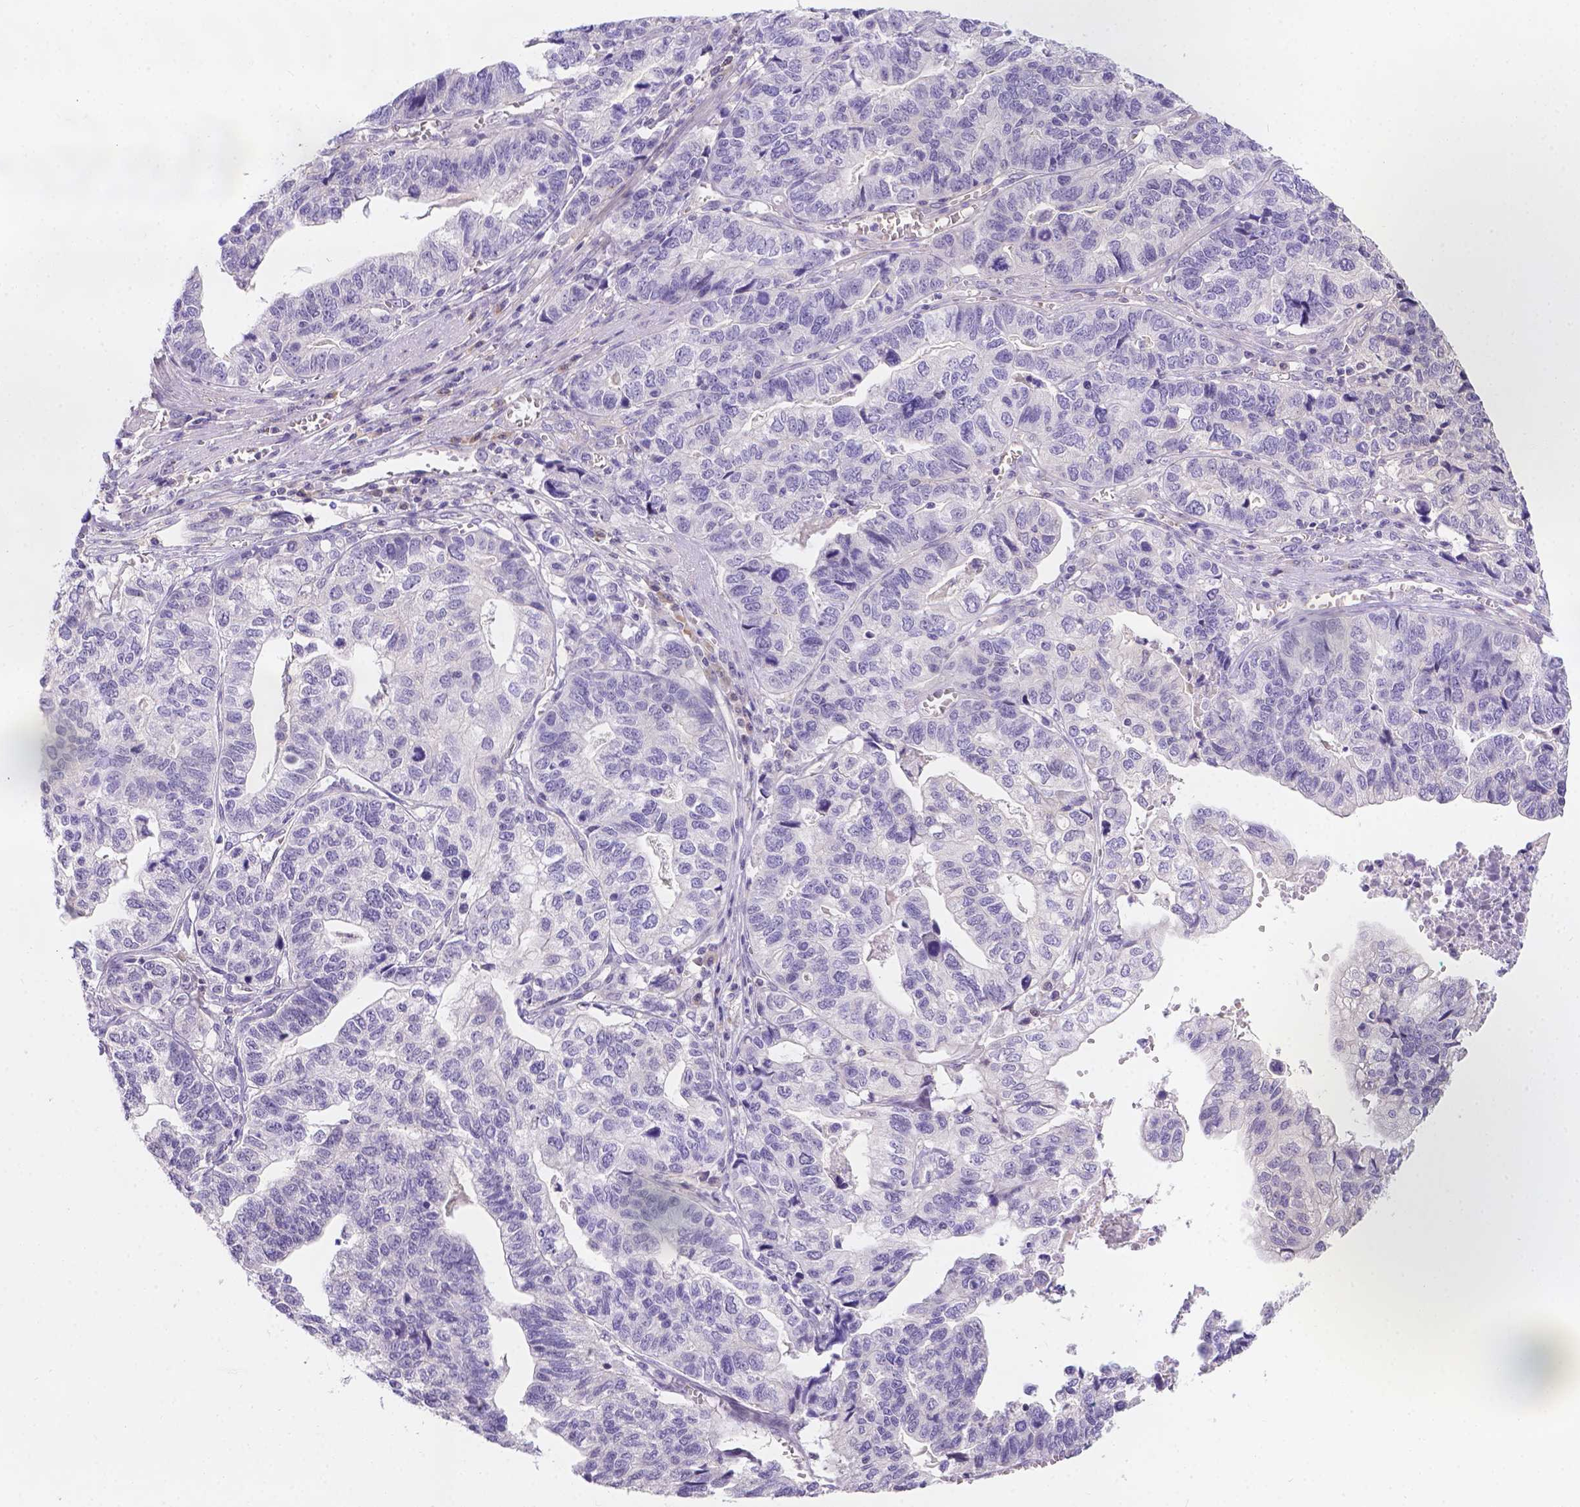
{"staining": {"intensity": "negative", "quantity": "none", "location": "none"}, "tissue": "stomach cancer", "cell_type": "Tumor cells", "image_type": "cancer", "snomed": [{"axis": "morphology", "description": "Adenocarcinoma, NOS"}, {"axis": "topography", "description": "Stomach, upper"}], "caption": "Tumor cells are negative for brown protein staining in stomach cancer (adenocarcinoma).", "gene": "CD96", "patient": {"sex": "female", "age": 67}}